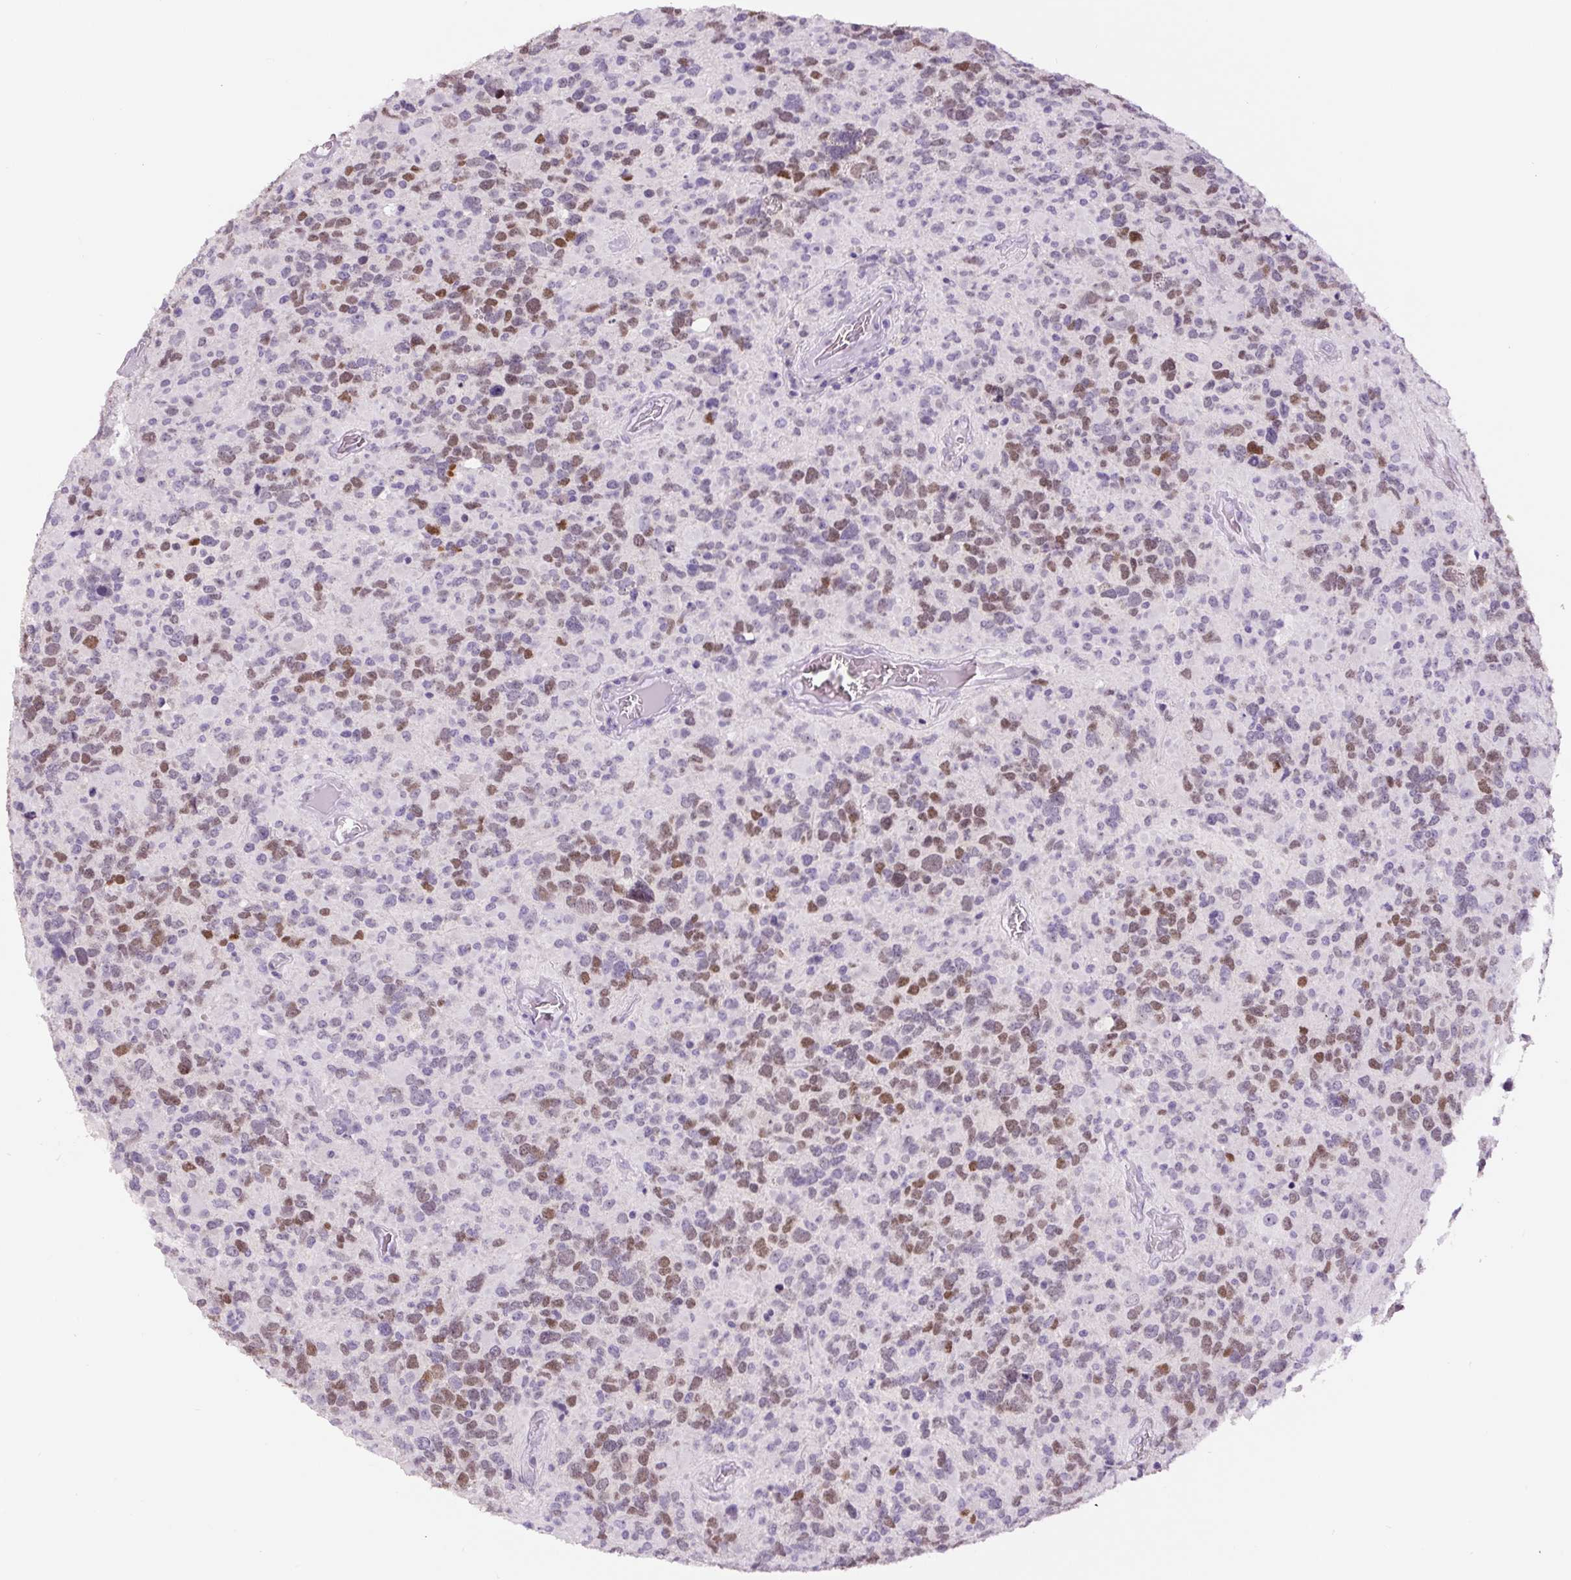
{"staining": {"intensity": "moderate", "quantity": "25%-75%", "location": "nuclear"}, "tissue": "glioma", "cell_type": "Tumor cells", "image_type": "cancer", "snomed": [{"axis": "morphology", "description": "Glioma, malignant, High grade"}, {"axis": "topography", "description": "Brain"}], "caption": "Moderate nuclear protein expression is identified in about 25%-75% of tumor cells in glioma. (brown staining indicates protein expression, while blue staining denotes nuclei).", "gene": "SIX1", "patient": {"sex": "female", "age": 40}}